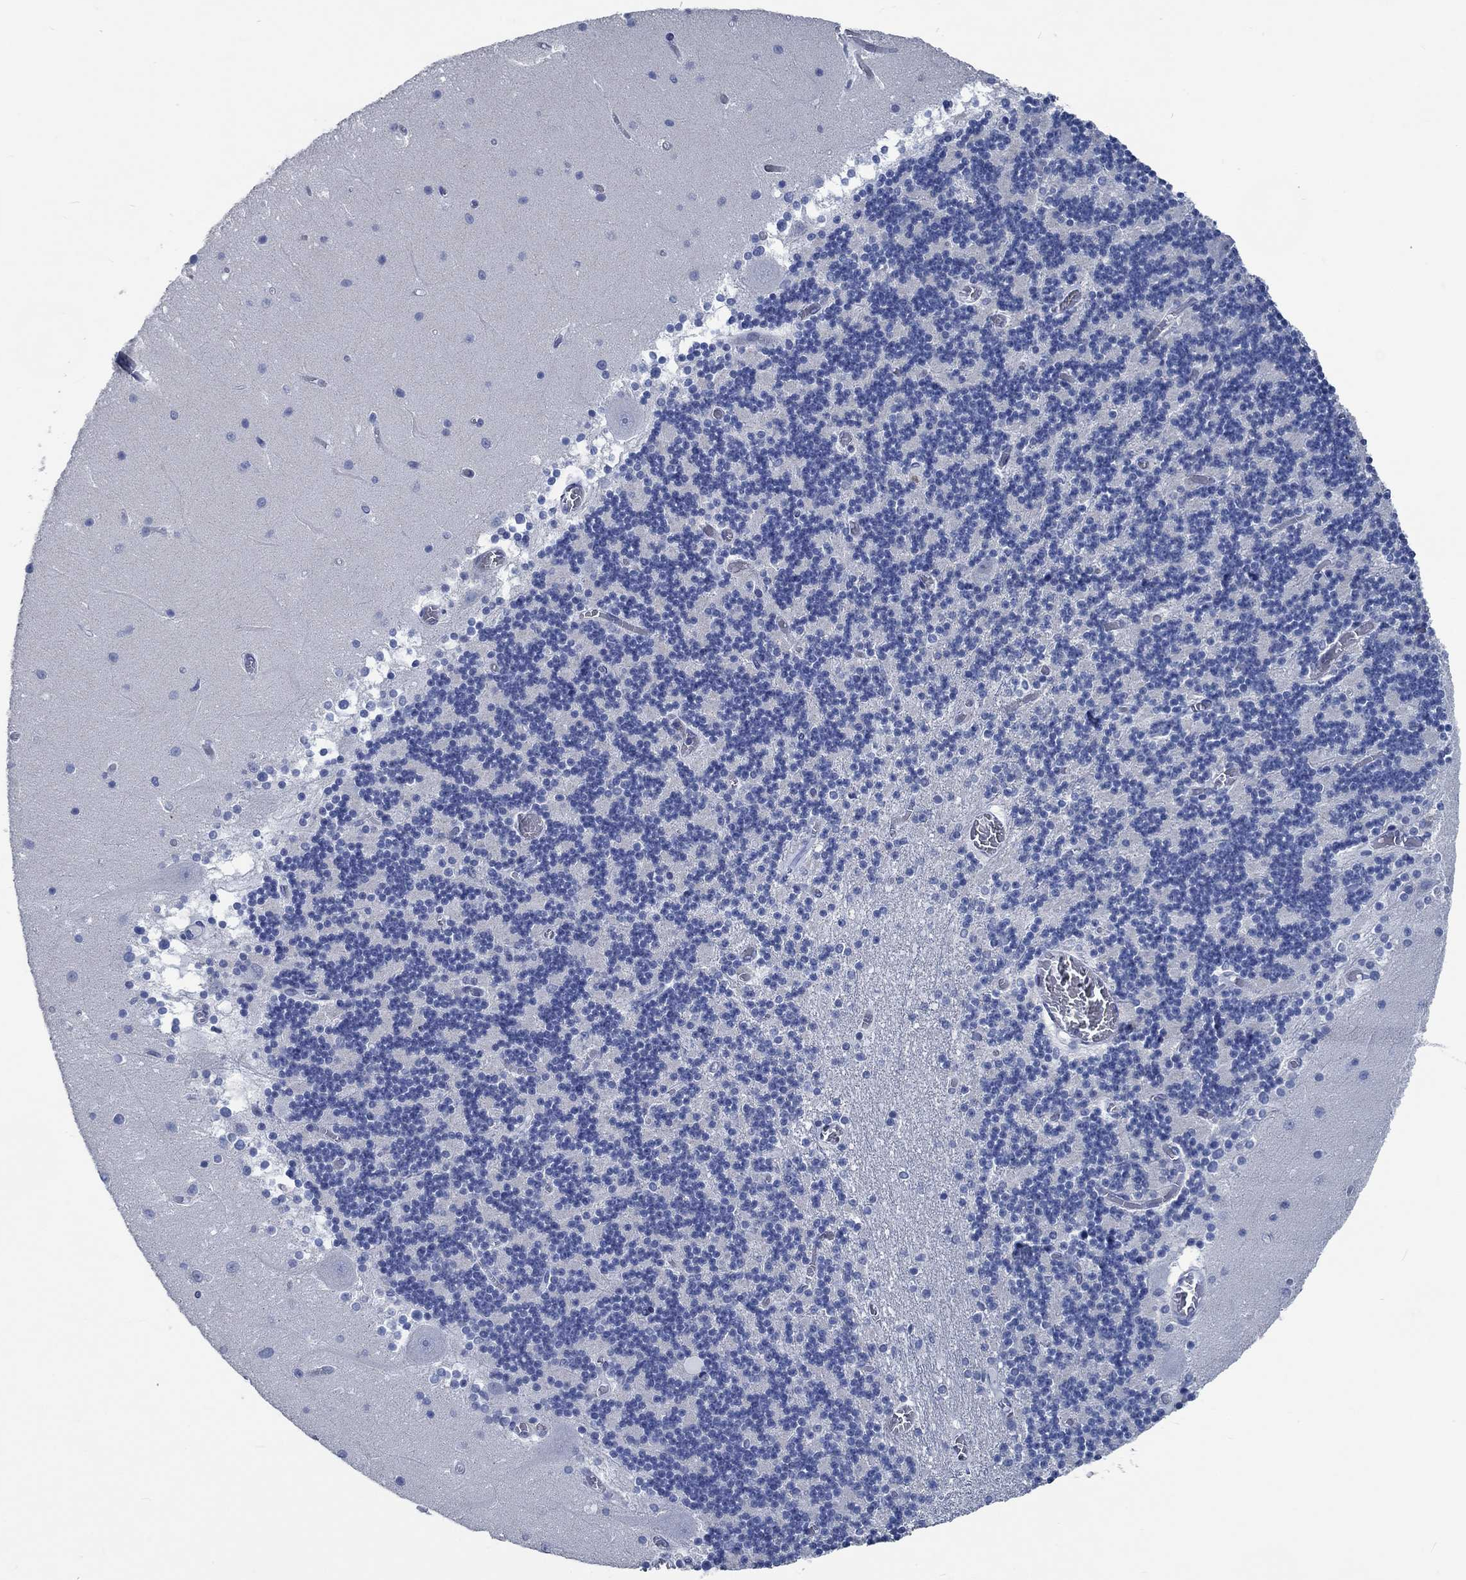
{"staining": {"intensity": "negative", "quantity": "none", "location": "none"}, "tissue": "cerebellum", "cell_type": "Cells in granular layer", "image_type": "normal", "snomed": [{"axis": "morphology", "description": "Normal tissue, NOS"}, {"axis": "topography", "description": "Cerebellum"}], "caption": "Cells in granular layer show no significant staining in normal cerebellum. (DAB immunohistochemistry (IHC), high magnification).", "gene": "OBSCN", "patient": {"sex": "female", "age": 28}}